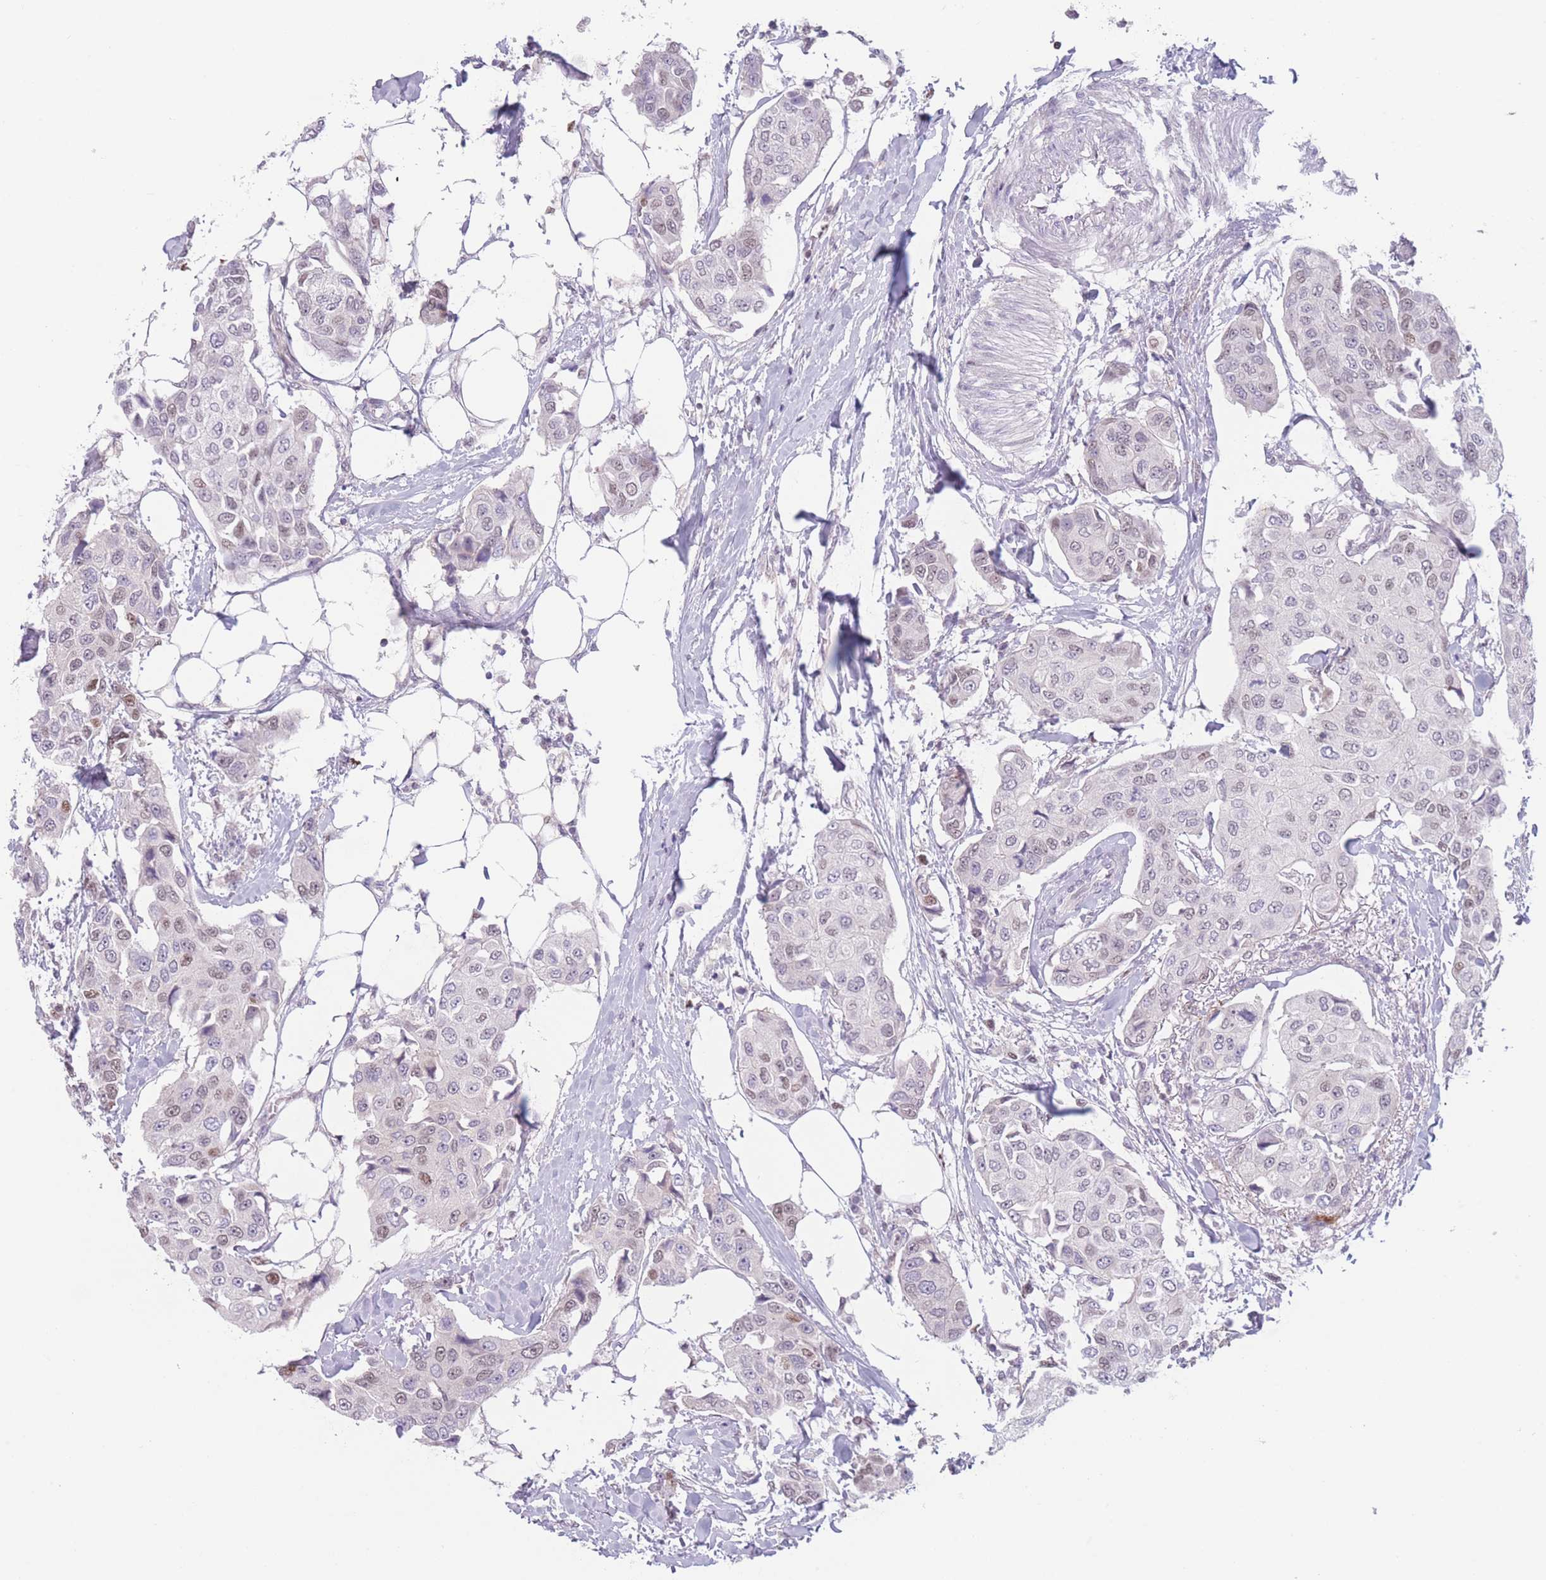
{"staining": {"intensity": "weak", "quantity": "25%-75%", "location": "nuclear"}, "tissue": "breast cancer", "cell_type": "Tumor cells", "image_type": "cancer", "snomed": [{"axis": "morphology", "description": "Duct carcinoma"}, {"axis": "topography", "description": "Breast"}], "caption": "High-magnification brightfield microscopy of breast cancer stained with DAB (brown) and counterstained with hematoxylin (blue). tumor cells exhibit weak nuclear staining is identified in about25%-75% of cells.", "gene": "ZNF439", "patient": {"sex": "female", "age": 80}}